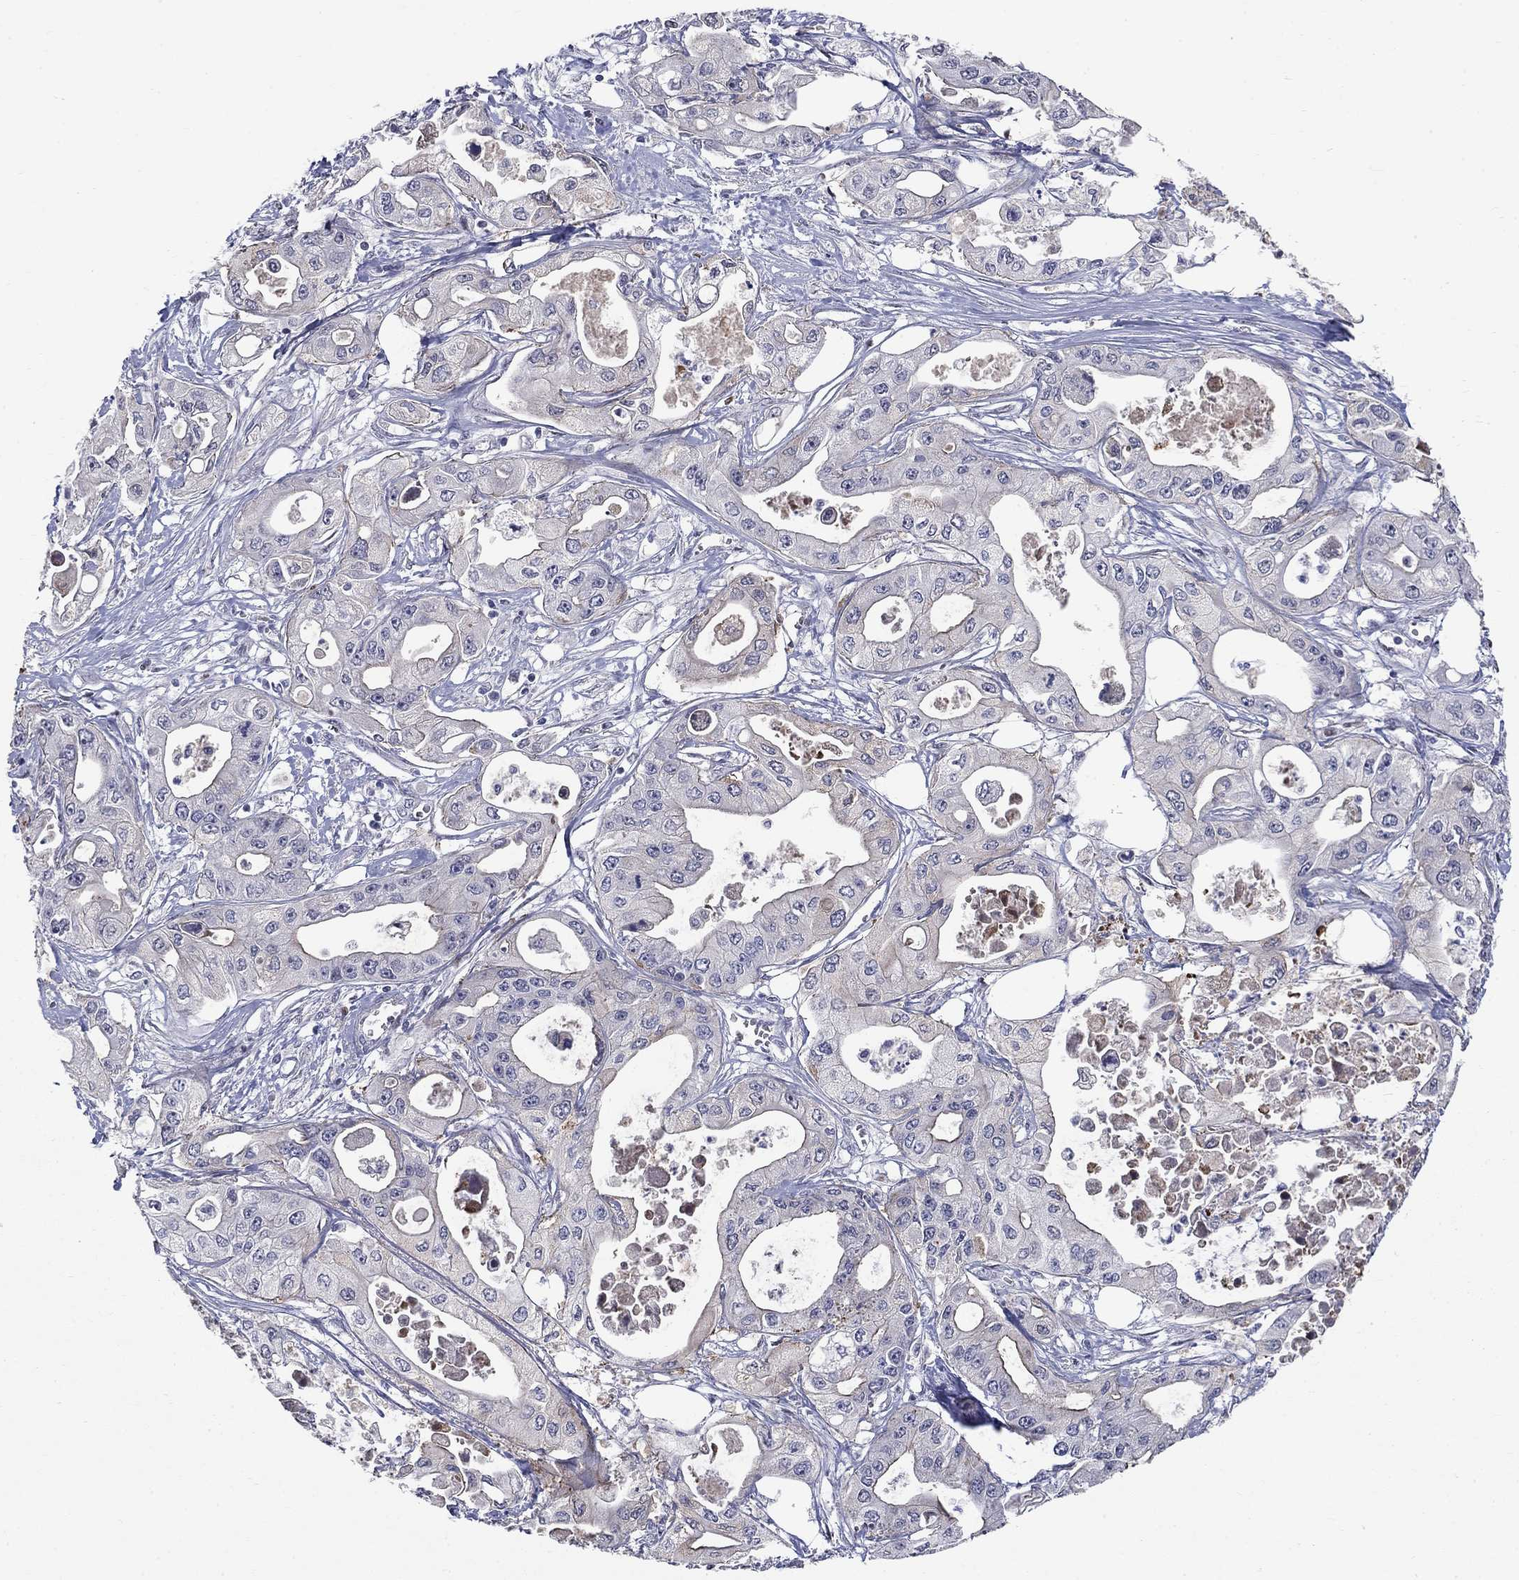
{"staining": {"intensity": "negative", "quantity": "none", "location": "none"}, "tissue": "pancreatic cancer", "cell_type": "Tumor cells", "image_type": "cancer", "snomed": [{"axis": "morphology", "description": "Adenocarcinoma, NOS"}, {"axis": "topography", "description": "Pancreas"}], "caption": "IHC photomicrograph of neoplastic tissue: pancreatic adenocarcinoma stained with DAB demonstrates no significant protein positivity in tumor cells.", "gene": "SLC1A1", "patient": {"sex": "male", "age": 70}}